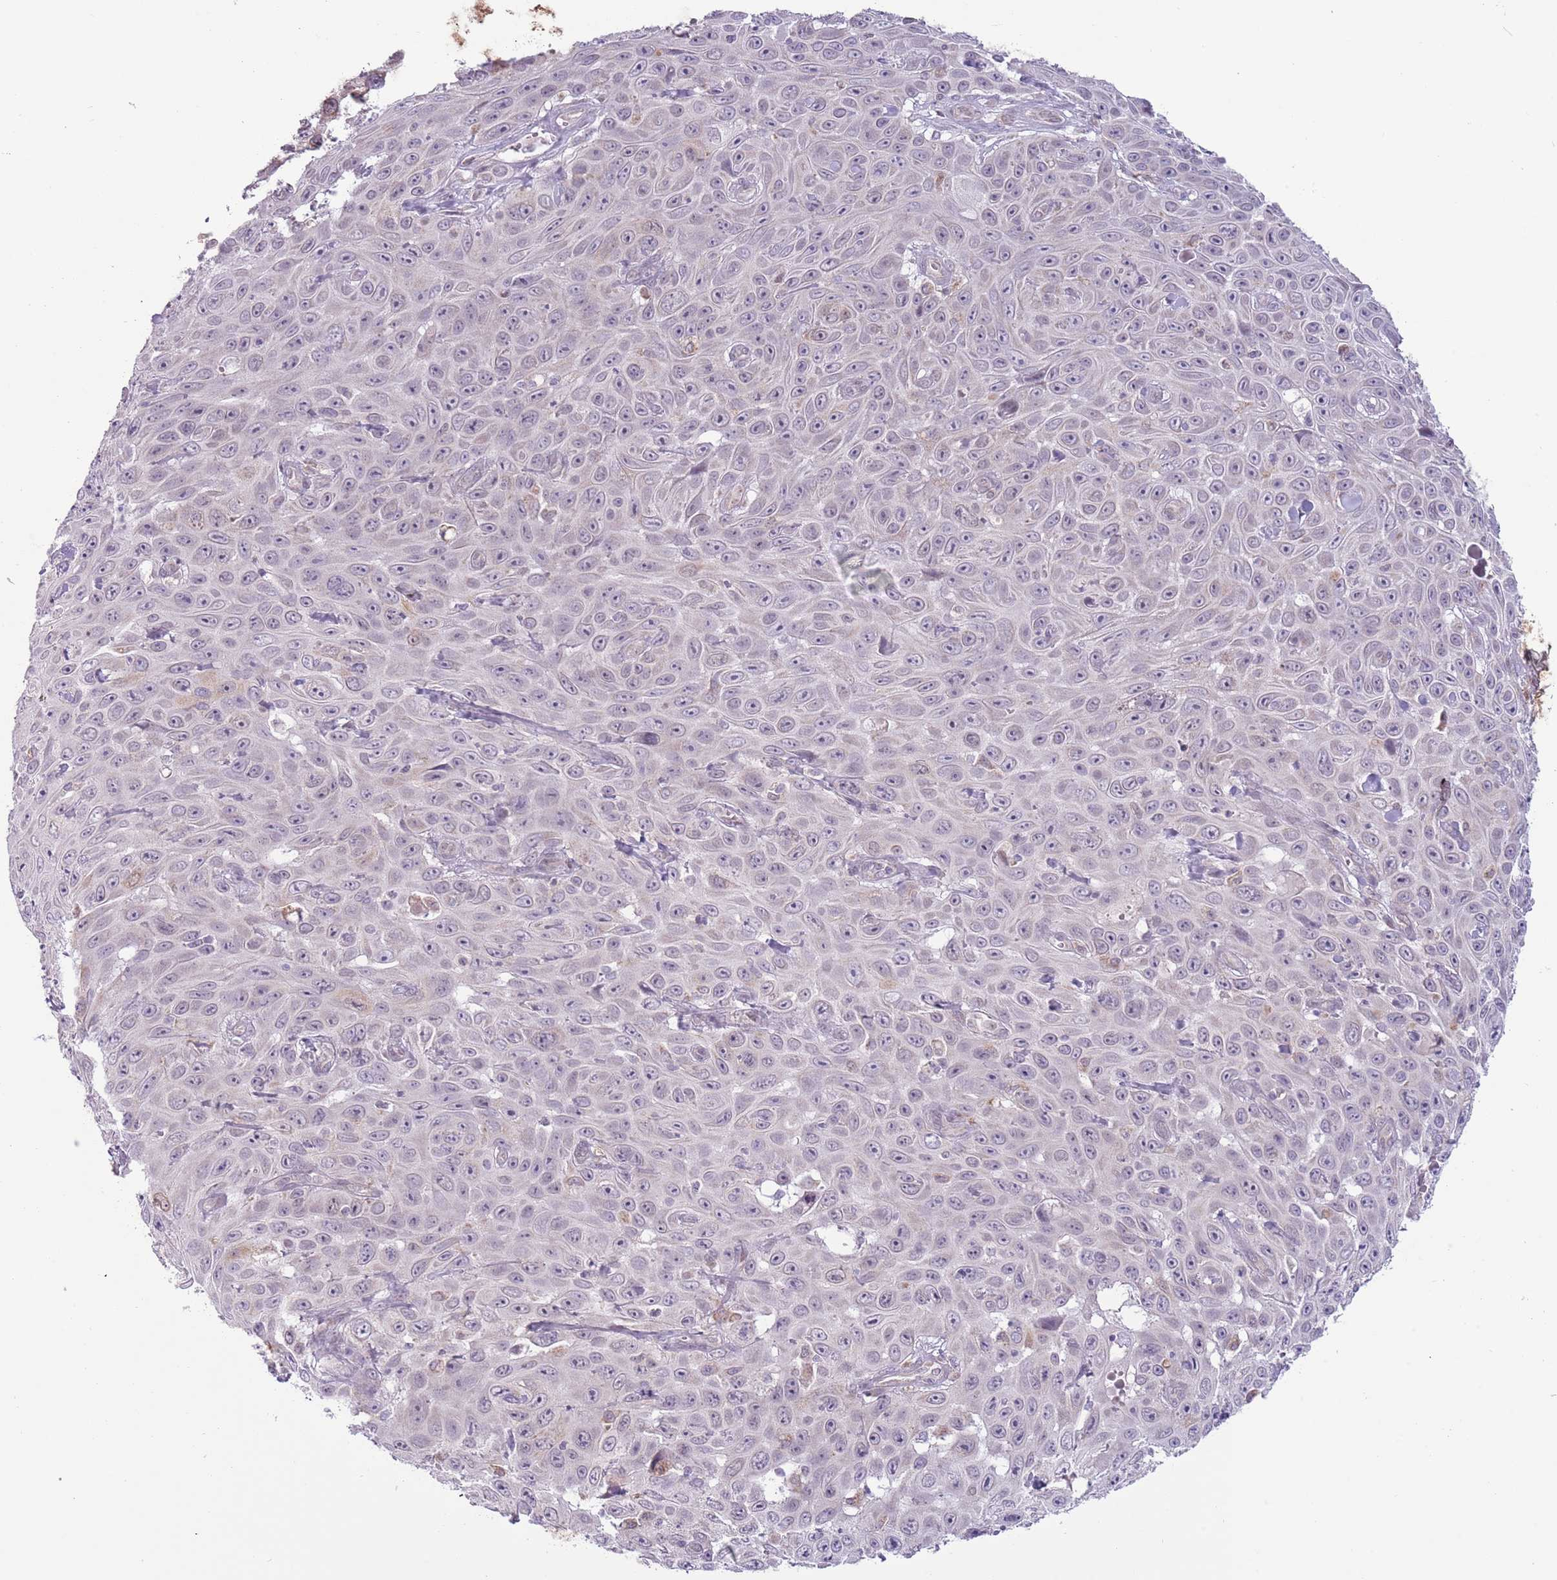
{"staining": {"intensity": "negative", "quantity": "none", "location": "none"}, "tissue": "skin cancer", "cell_type": "Tumor cells", "image_type": "cancer", "snomed": [{"axis": "morphology", "description": "Squamous cell carcinoma, NOS"}, {"axis": "topography", "description": "Skin"}], "caption": "The IHC micrograph has no significant staining in tumor cells of skin cancer tissue.", "gene": "MLLT11", "patient": {"sex": "male", "age": 82}}